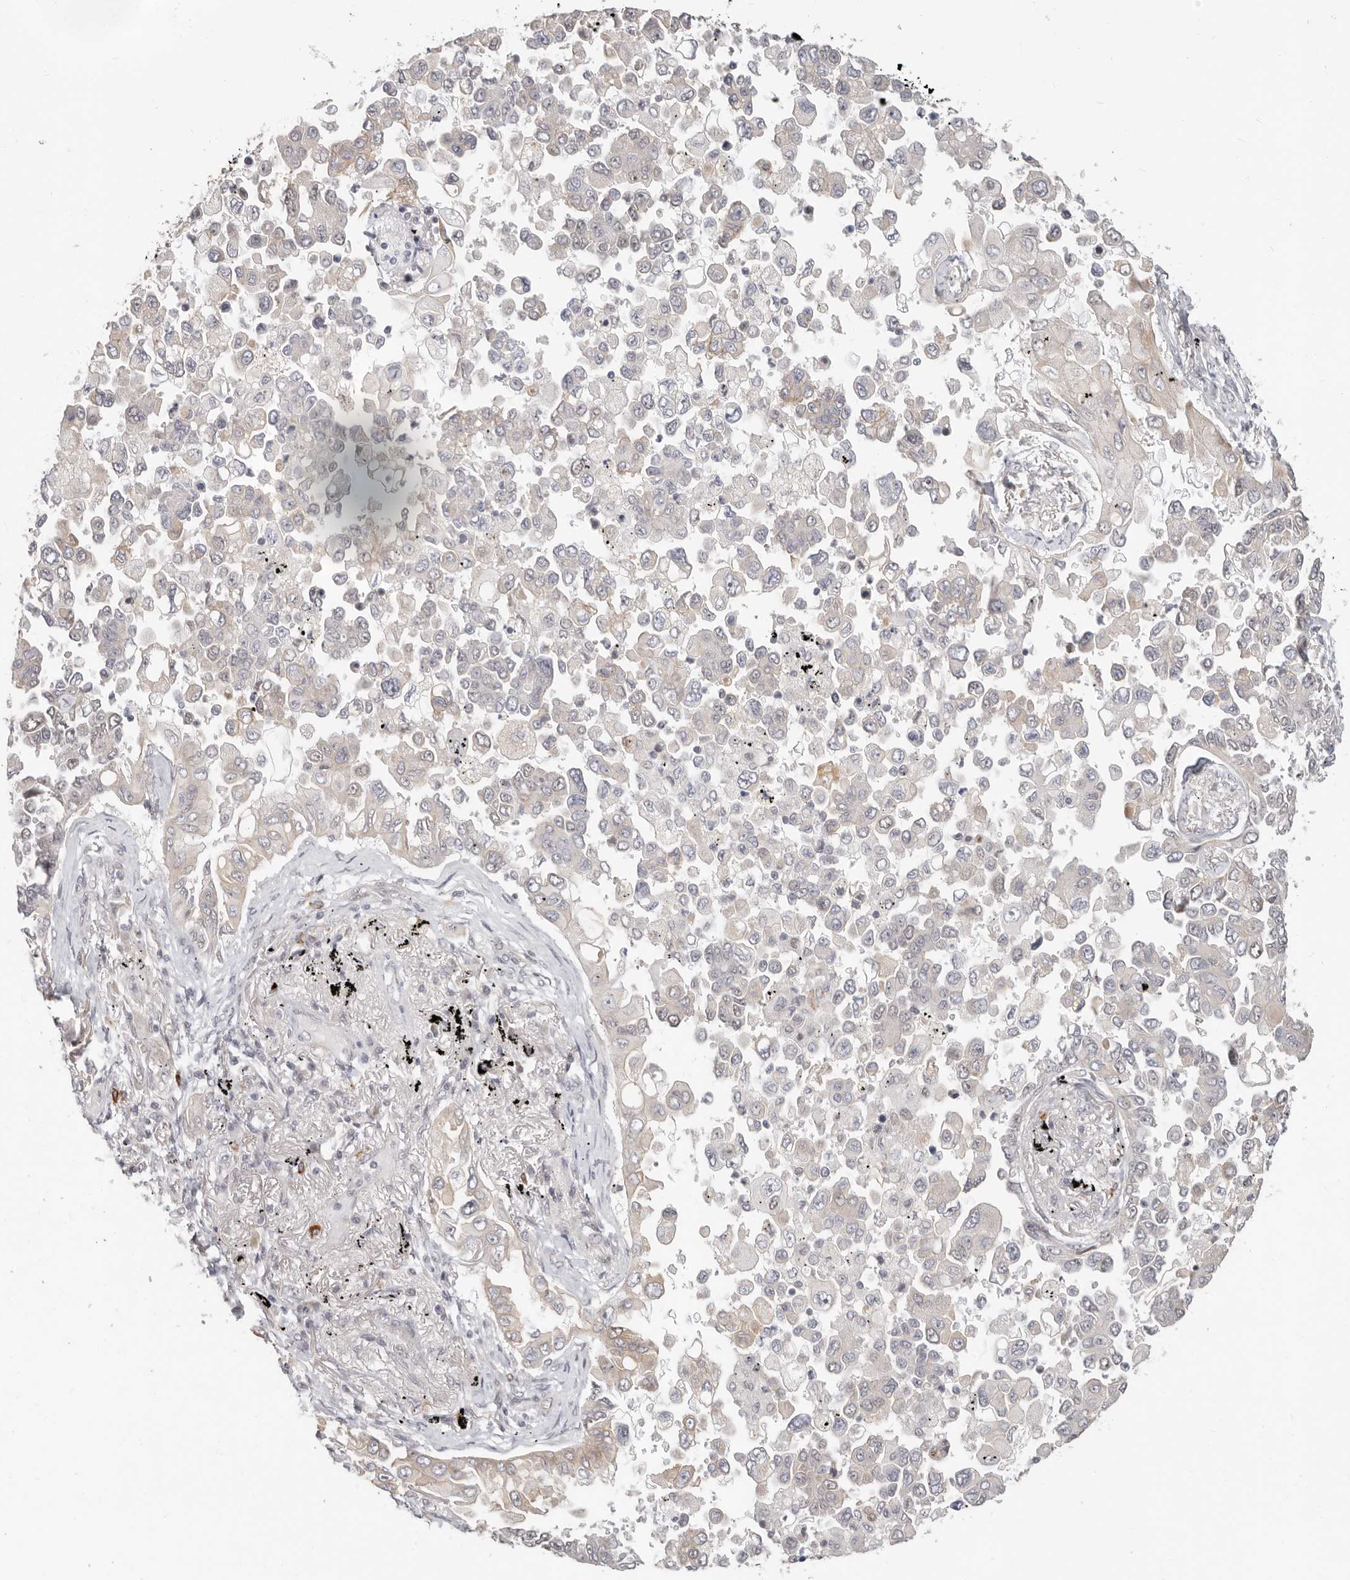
{"staining": {"intensity": "negative", "quantity": "none", "location": "none"}, "tissue": "lung cancer", "cell_type": "Tumor cells", "image_type": "cancer", "snomed": [{"axis": "morphology", "description": "Adenocarcinoma, NOS"}, {"axis": "topography", "description": "Lung"}], "caption": "A histopathology image of human lung adenocarcinoma is negative for staining in tumor cells.", "gene": "RFC2", "patient": {"sex": "female", "age": 67}}